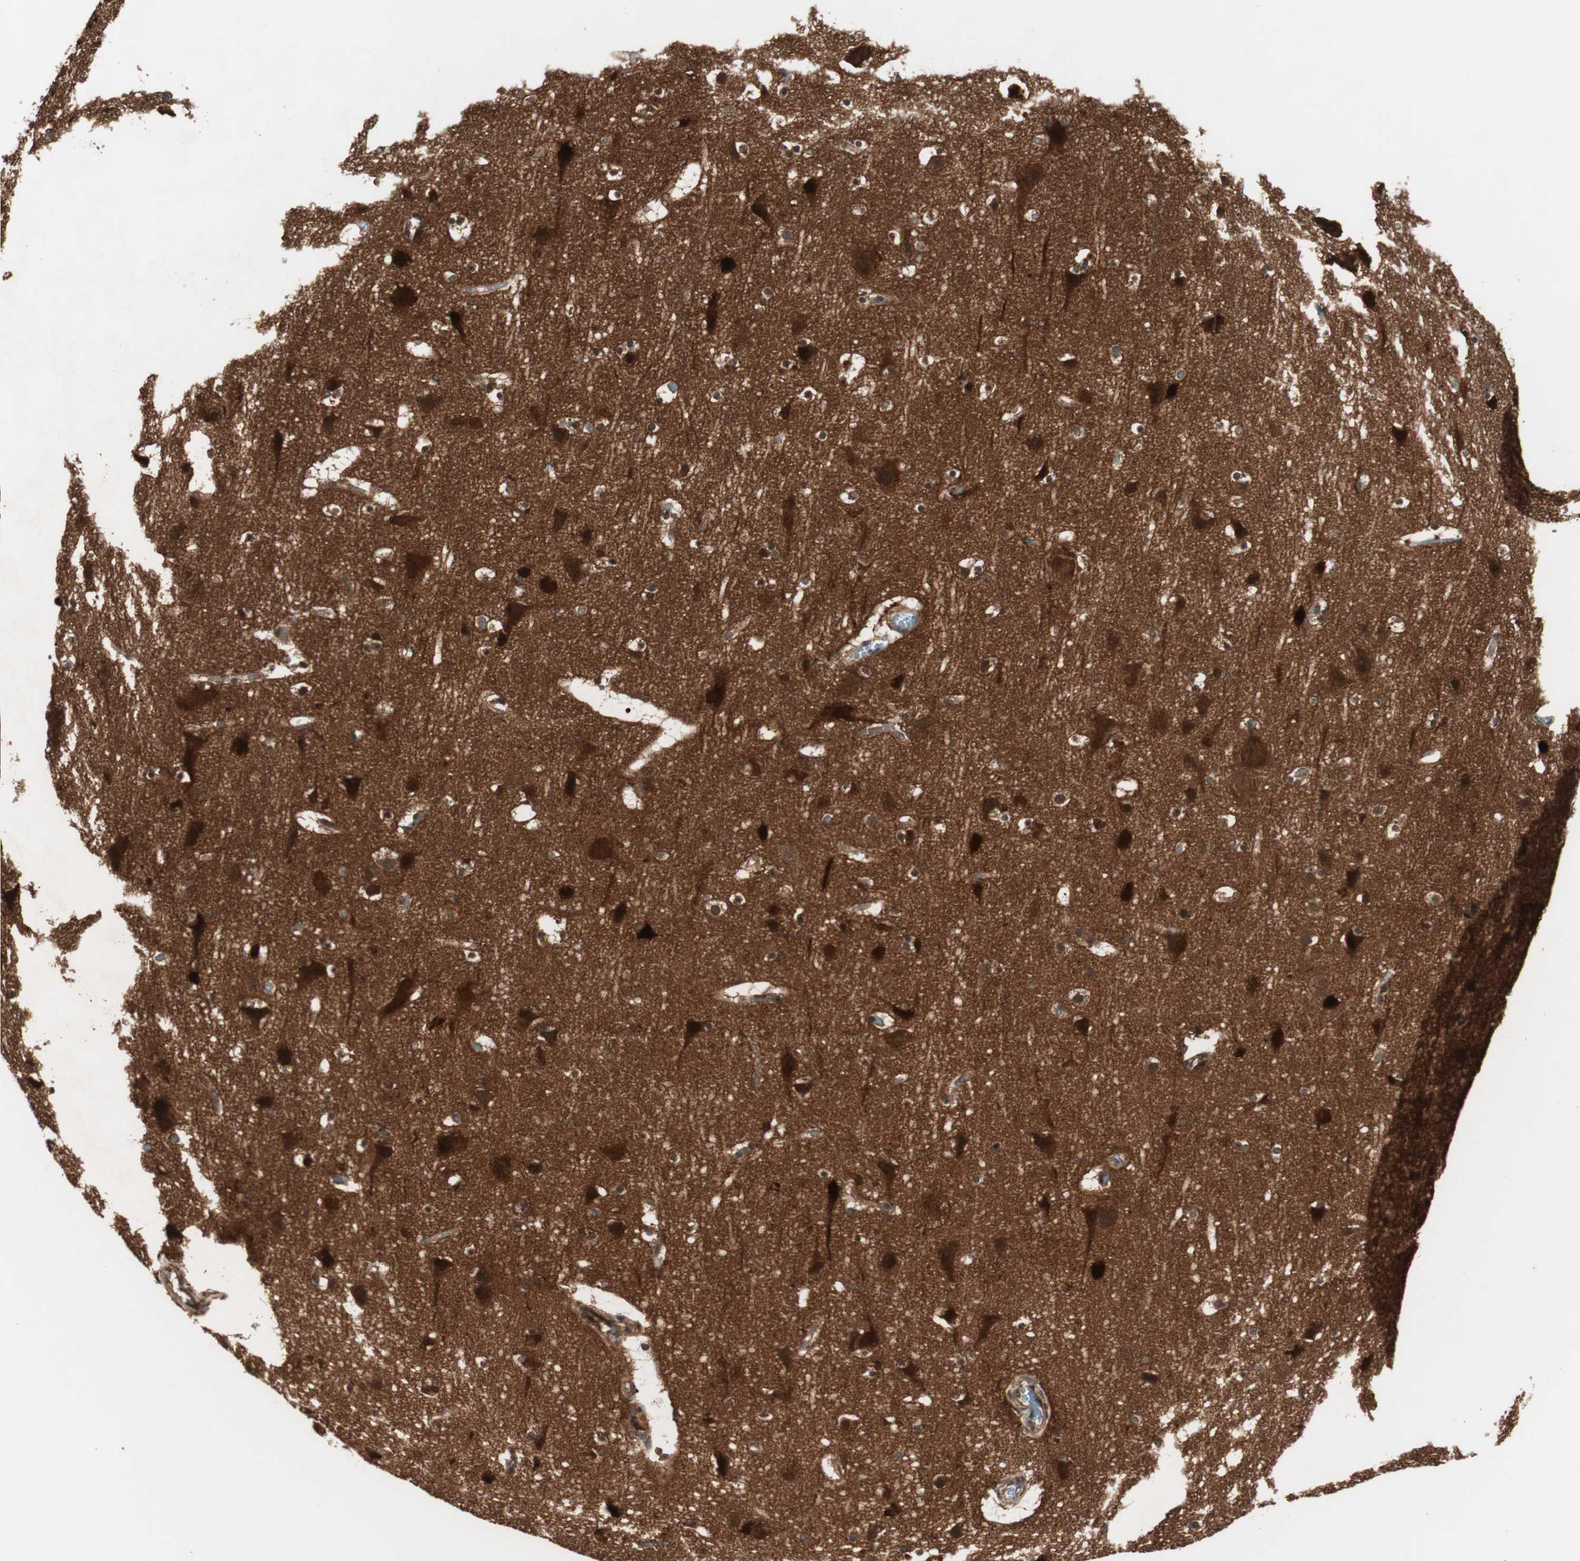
{"staining": {"intensity": "weak", "quantity": ">75%", "location": "cytoplasmic/membranous"}, "tissue": "cerebral cortex", "cell_type": "Endothelial cells", "image_type": "normal", "snomed": [{"axis": "morphology", "description": "Normal tissue, NOS"}, {"axis": "topography", "description": "Cerebral cortex"}], "caption": "IHC of normal human cerebral cortex reveals low levels of weak cytoplasmic/membranous staining in about >75% of endothelial cells. The staining is performed using DAB brown chromogen to label protein expression. The nuclei are counter-stained blue using hematoxylin.", "gene": "PRKG2", "patient": {"sex": "male", "age": 45}}